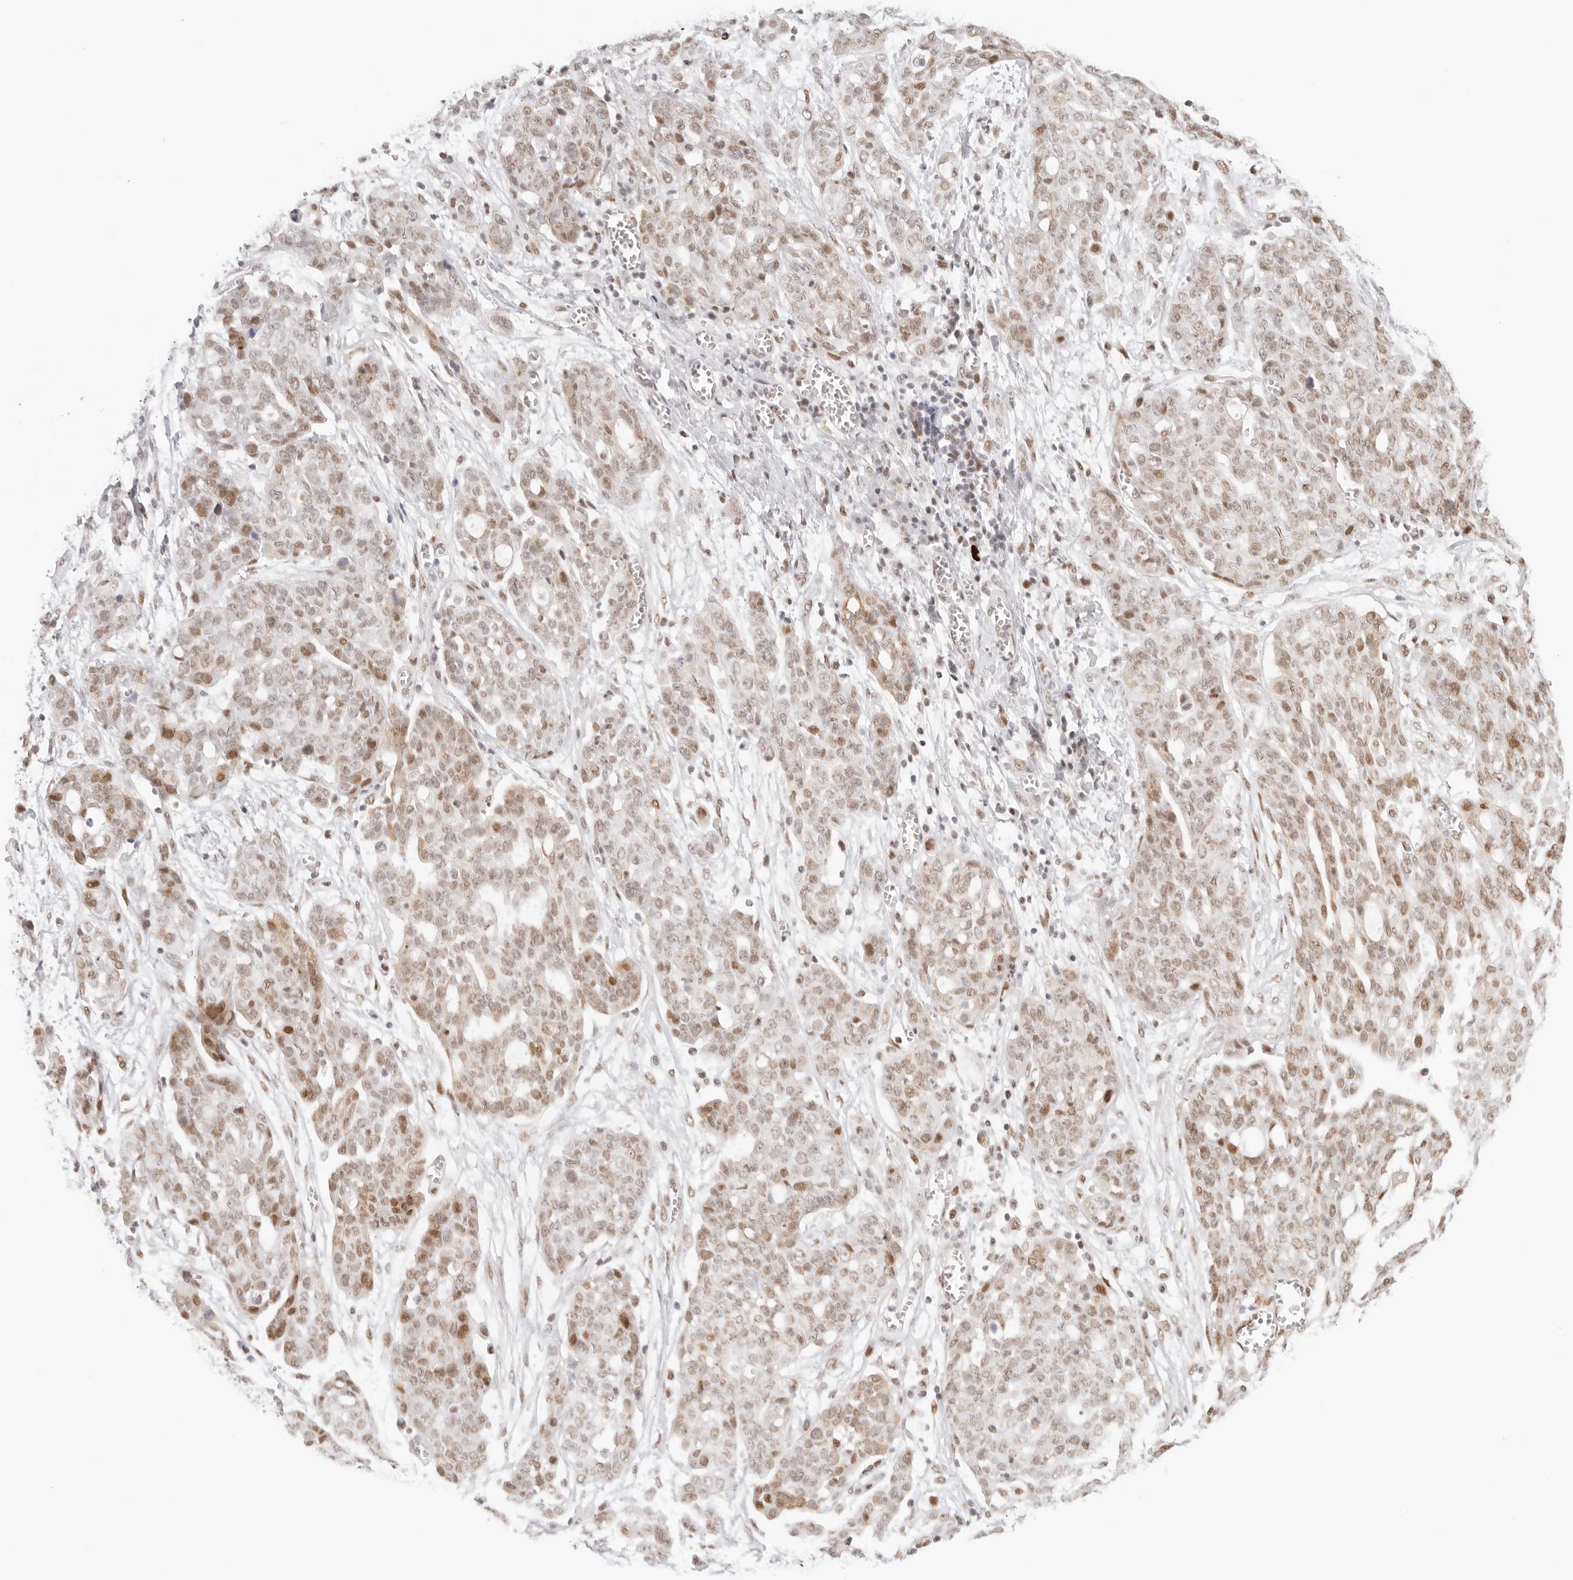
{"staining": {"intensity": "weak", "quantity": ">75%", "location": "nuclear"}, "tissue": "ovarian cancer", "cell_type": "Tumor cells", "image_type": "cancer", "snomed": [{"axis": "morphology", "description": "Cystadenocarcinoma, serous, NOS"}, {"axis": "topography", "description": "Soft tissue"}, {"axis": "topography", "description": "Ovary"}], "caption": "DAB immunohistochemical staining of human ovarian serous cystadenocarcinoma demonstrates weak nuclear protein positivity in approximately >75% of tumor cells.", "gene": "HOXC5", "patient": {"sex": "female", "age": 57}}